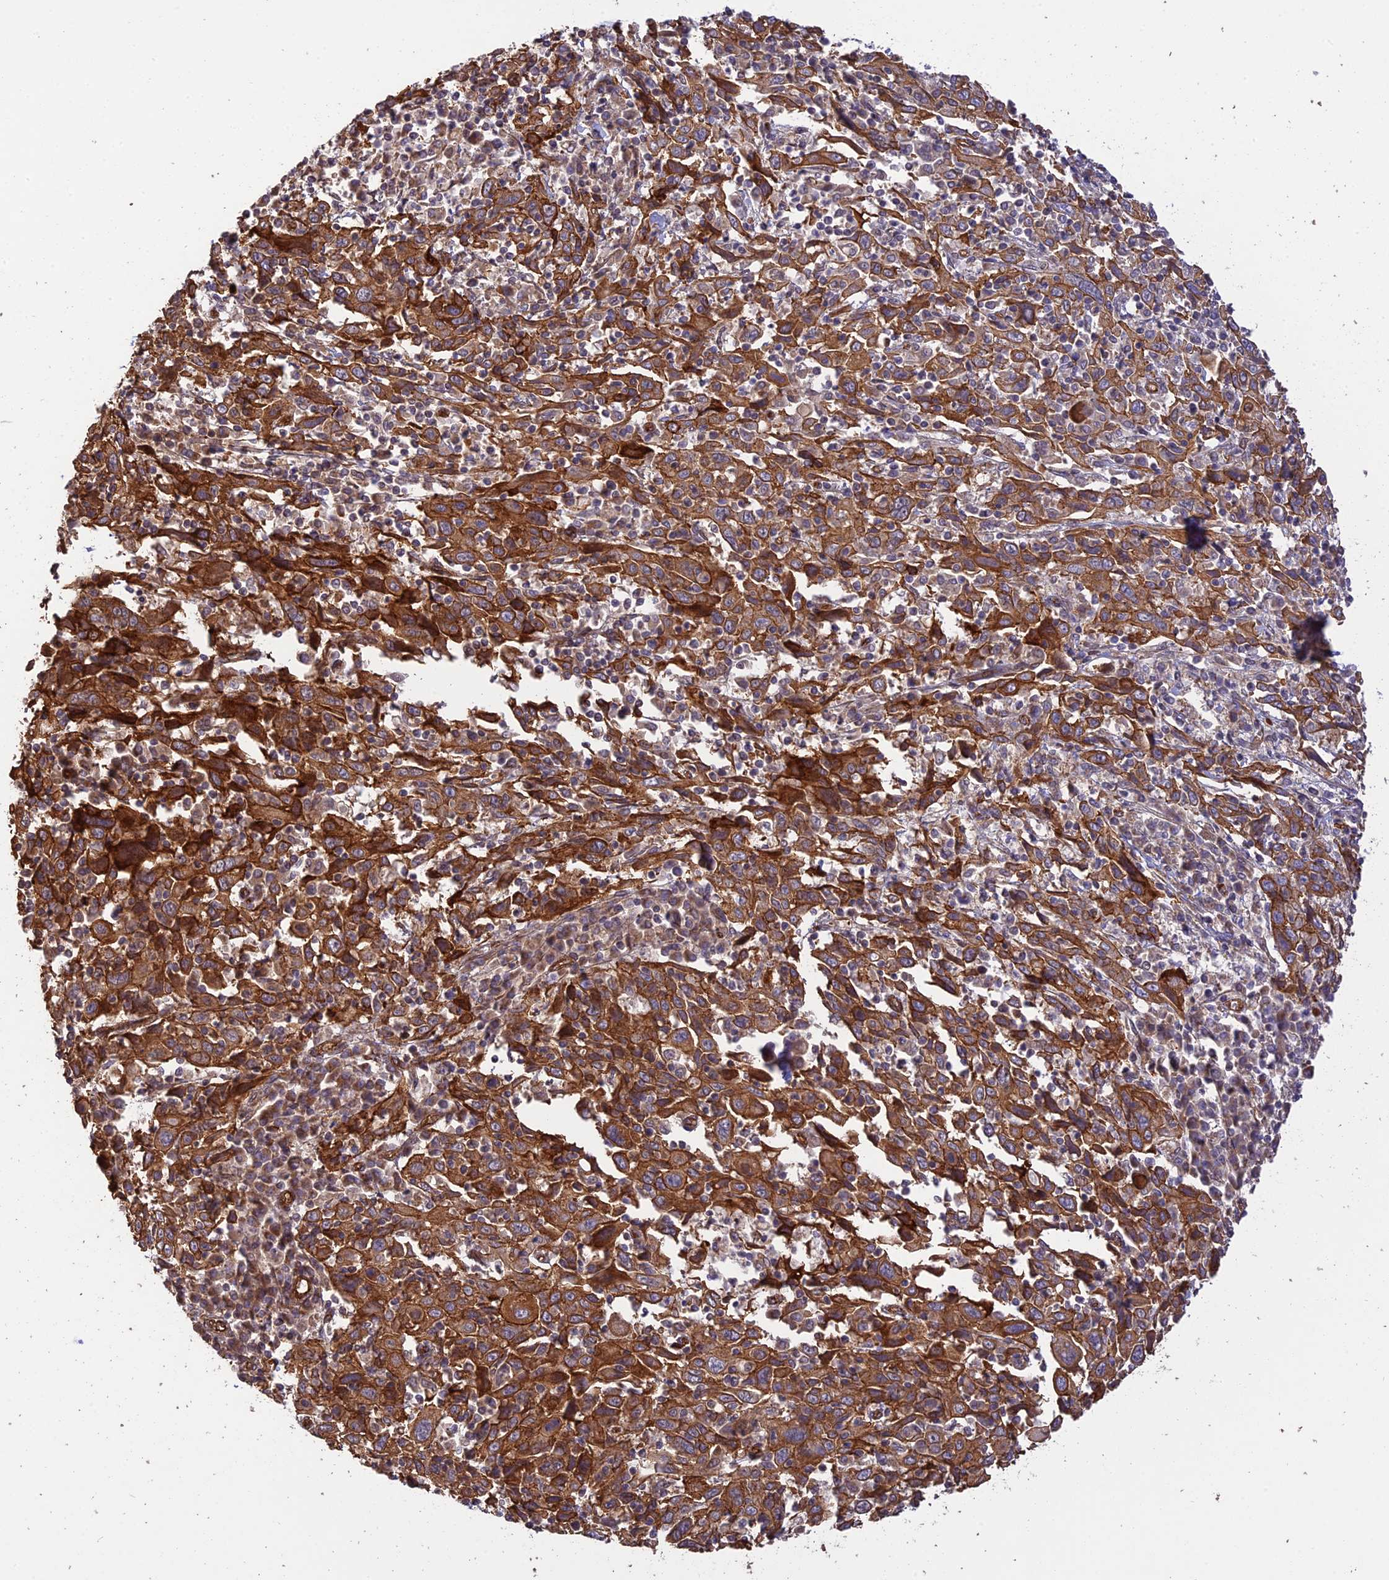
{"staining": {"intensity": "strong", "quantity": ">75%", "location": "cytoplasmic/membranous"}, "tissue": "cervical cancer", "cell_type": "Tumor cells", "image_type": "cancer", "snomed": [{"axis": "morphology", "description": "Squamous cell carcinoma, NOS"}, {"axis": "topography", "description": "Cervix"}], "caption": "The immunohistochemical stain labels strong cytoplasmic/membranous staining in tumor cells of cervical cancer (squamous cell carcinoma) tissue.", "gene": "HOMER2", "patient": {"sex": "female", "age": 46}}